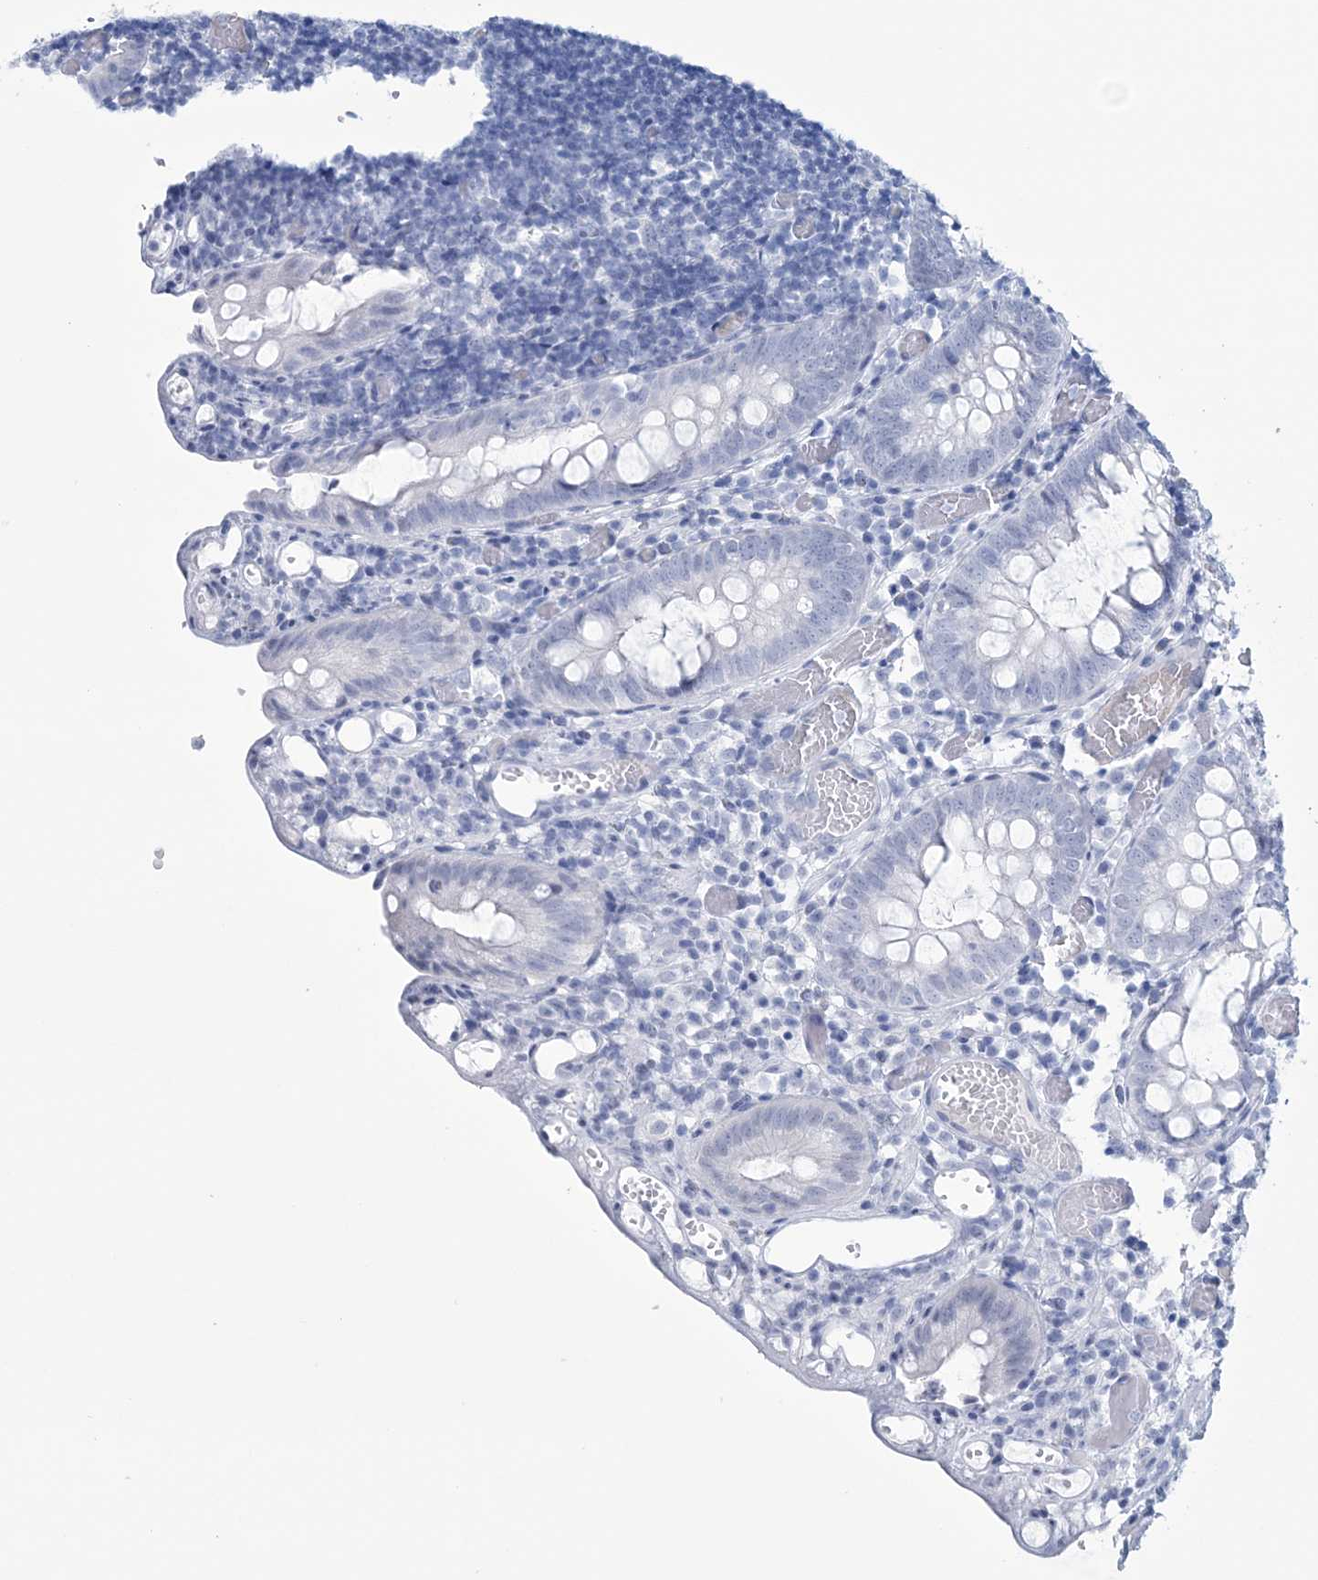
{"staining": {"intensity": "negative", "quantity": "none", "location": "none"}, "tissue": "colon", "cell_type": "Endothelial cells", "image_type": "normal", "snomed": [{"axis": "morphology", "description": "Normal tissue, NOS"}, {"axis": "topography", "description": "Colon"}], "caption": "The histopathology image displays no staining of endothelial cells in normal colon.", "gene": "DPCD", "patient": {"sex": "male", "age": 14}}